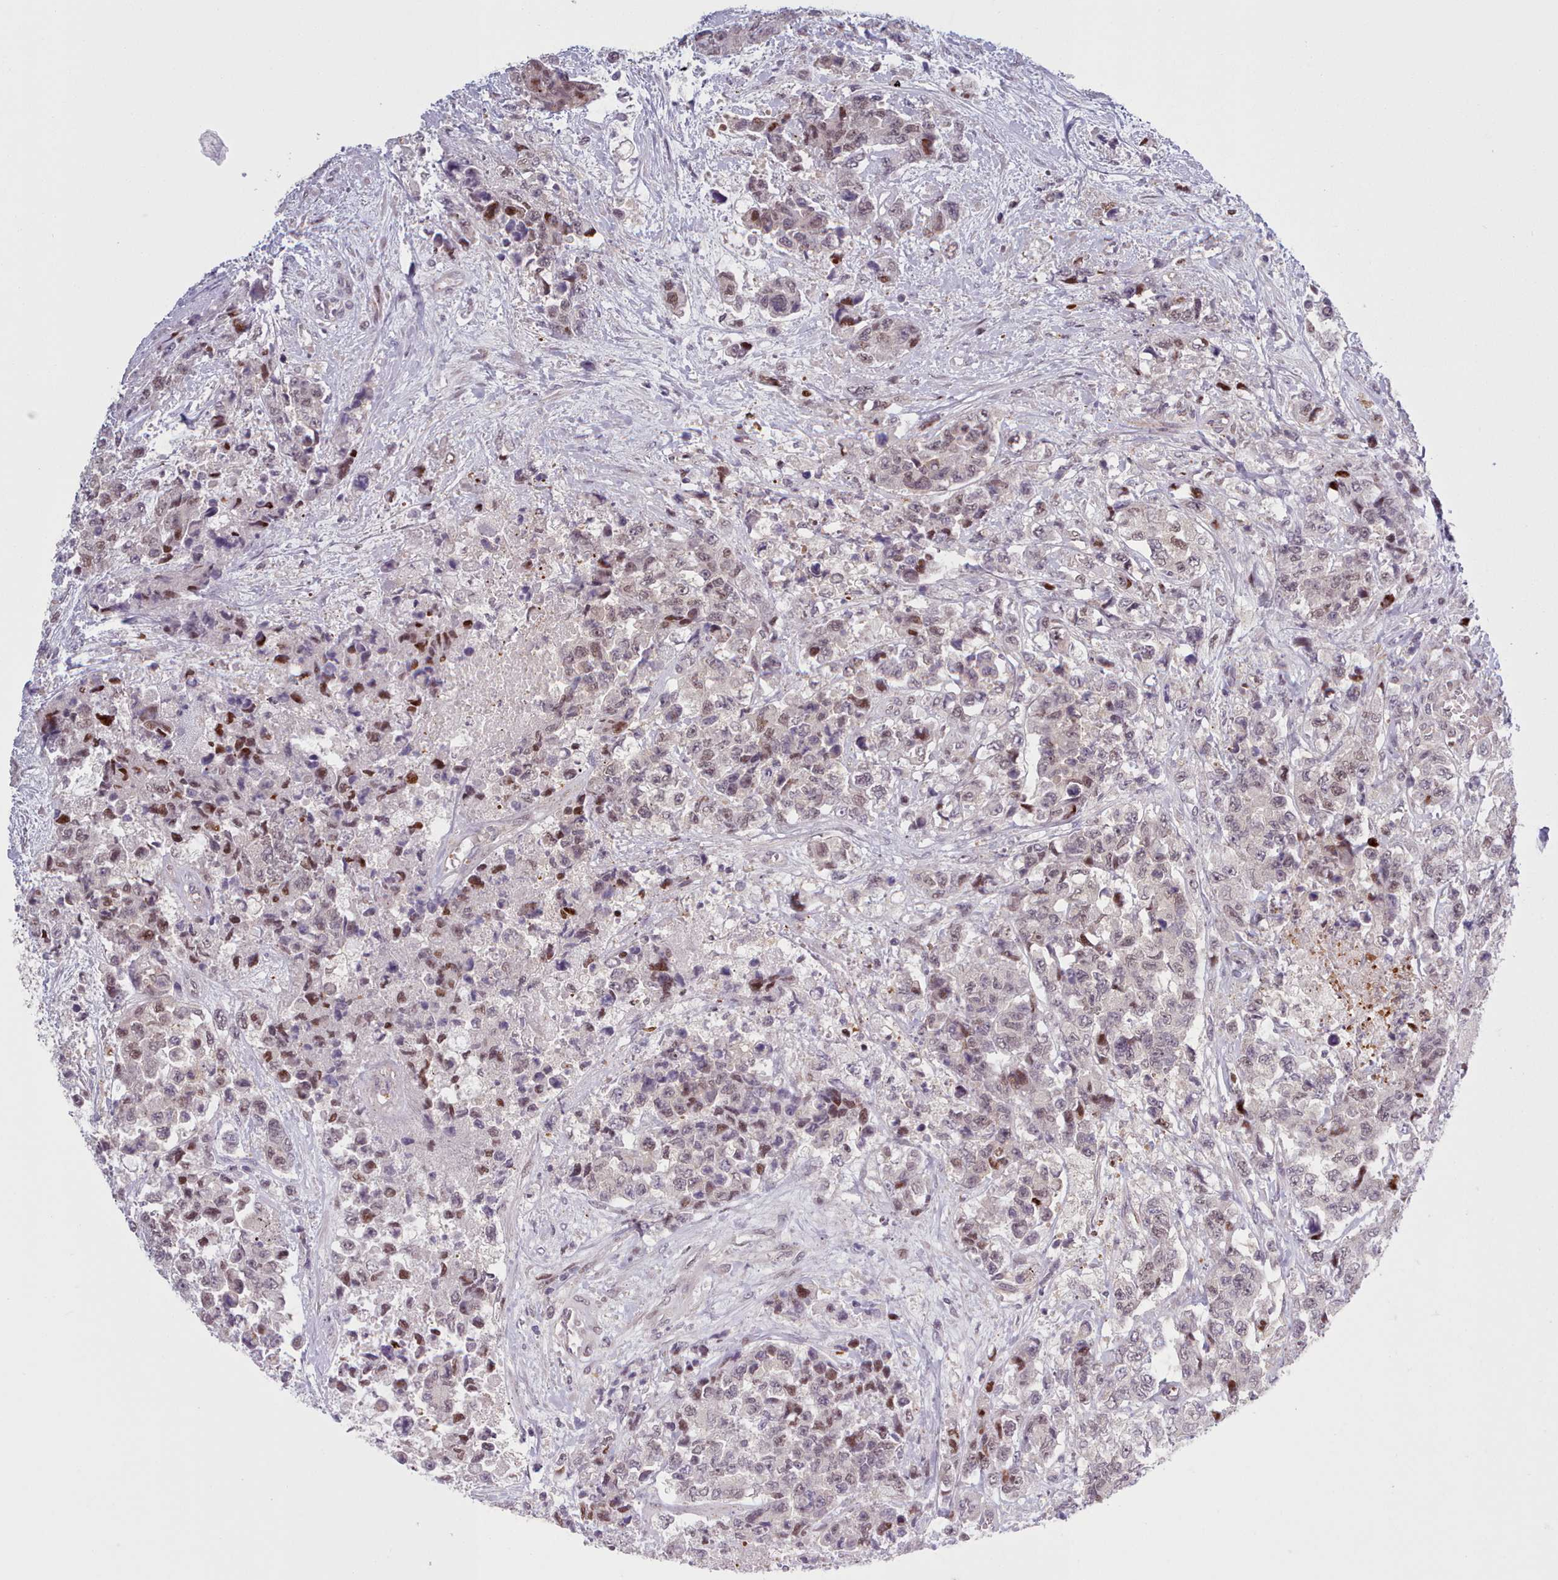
{"staining": {"intensity": "moderate", "quantity": "<25%", "location": "nuclear"}, "tissue": "urothelial cancer", "cell_type": "Tumor cells", "image_type": "cancer", "snomed": [{"axis": "morphology", "description": "Urothelial carcinoma, High grade"}, {"axis": "topography", "description": "Urinary bladder"}], "caption": "Immunohistochemical staining of human urothelial carcinoma (high-grade) demonstrates moderate nuclear protein positivity in approximately <25% of tumor cells.", "gene": "KBTBD7", "patient": {"sex": "female", "age": 78}}